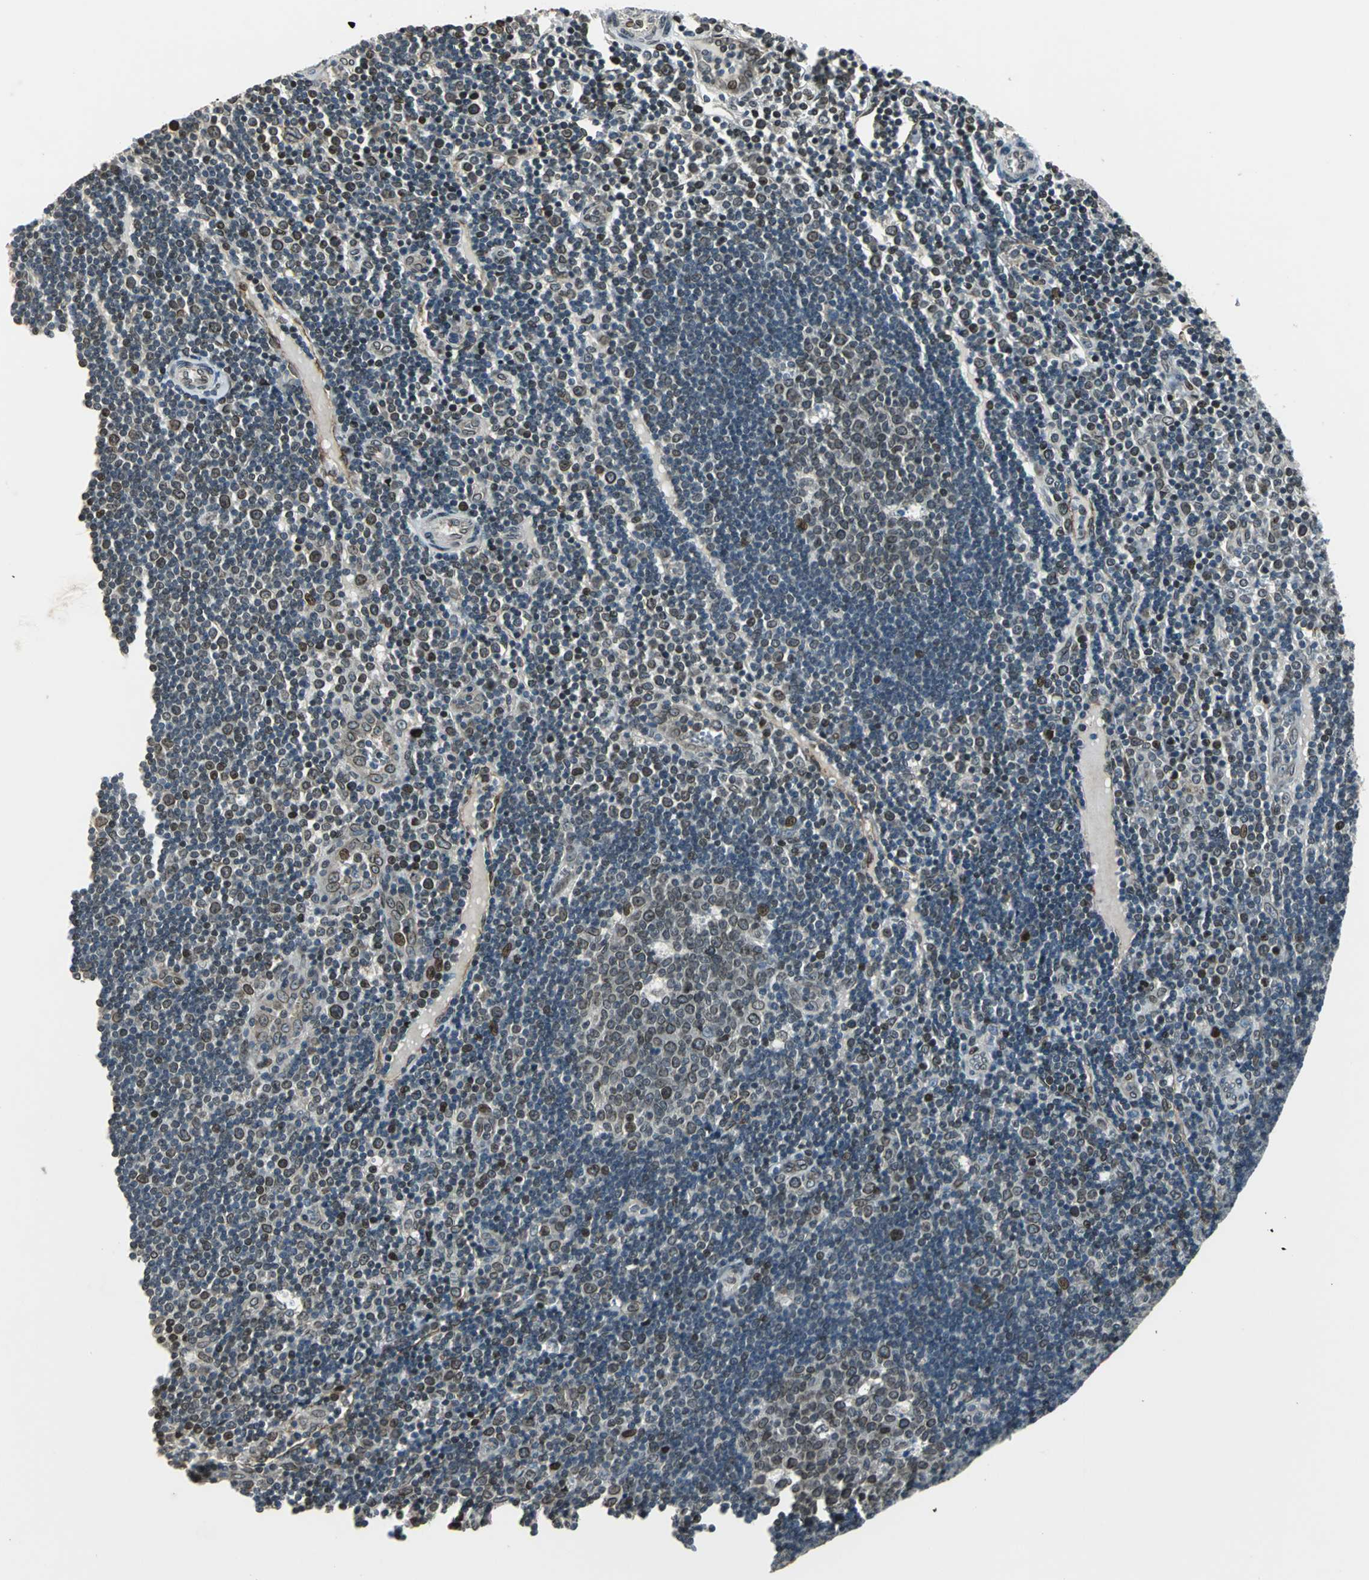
{"staining": {"intensity": "moderate", "quantity": "<25%", "location": "nuclear"}, "tissue": "lymph node", "cell_type": "Germinal center cells", "image_type": "normal", "snomed": [{"axis": "morphology", "description": "Normal tissue, NOS"}, {"axis": "topography", "description": "Lymph node"}, {"axis": "topography", "description": "Salivary gland"}], "caption": "Immunohistochemical staining of normal human lymph node displays low levels of moderate nuclear expression in about <25% of germinal center cells.", "gene": "BRIP1", "patient": {"sex": "male", "age": 8}}